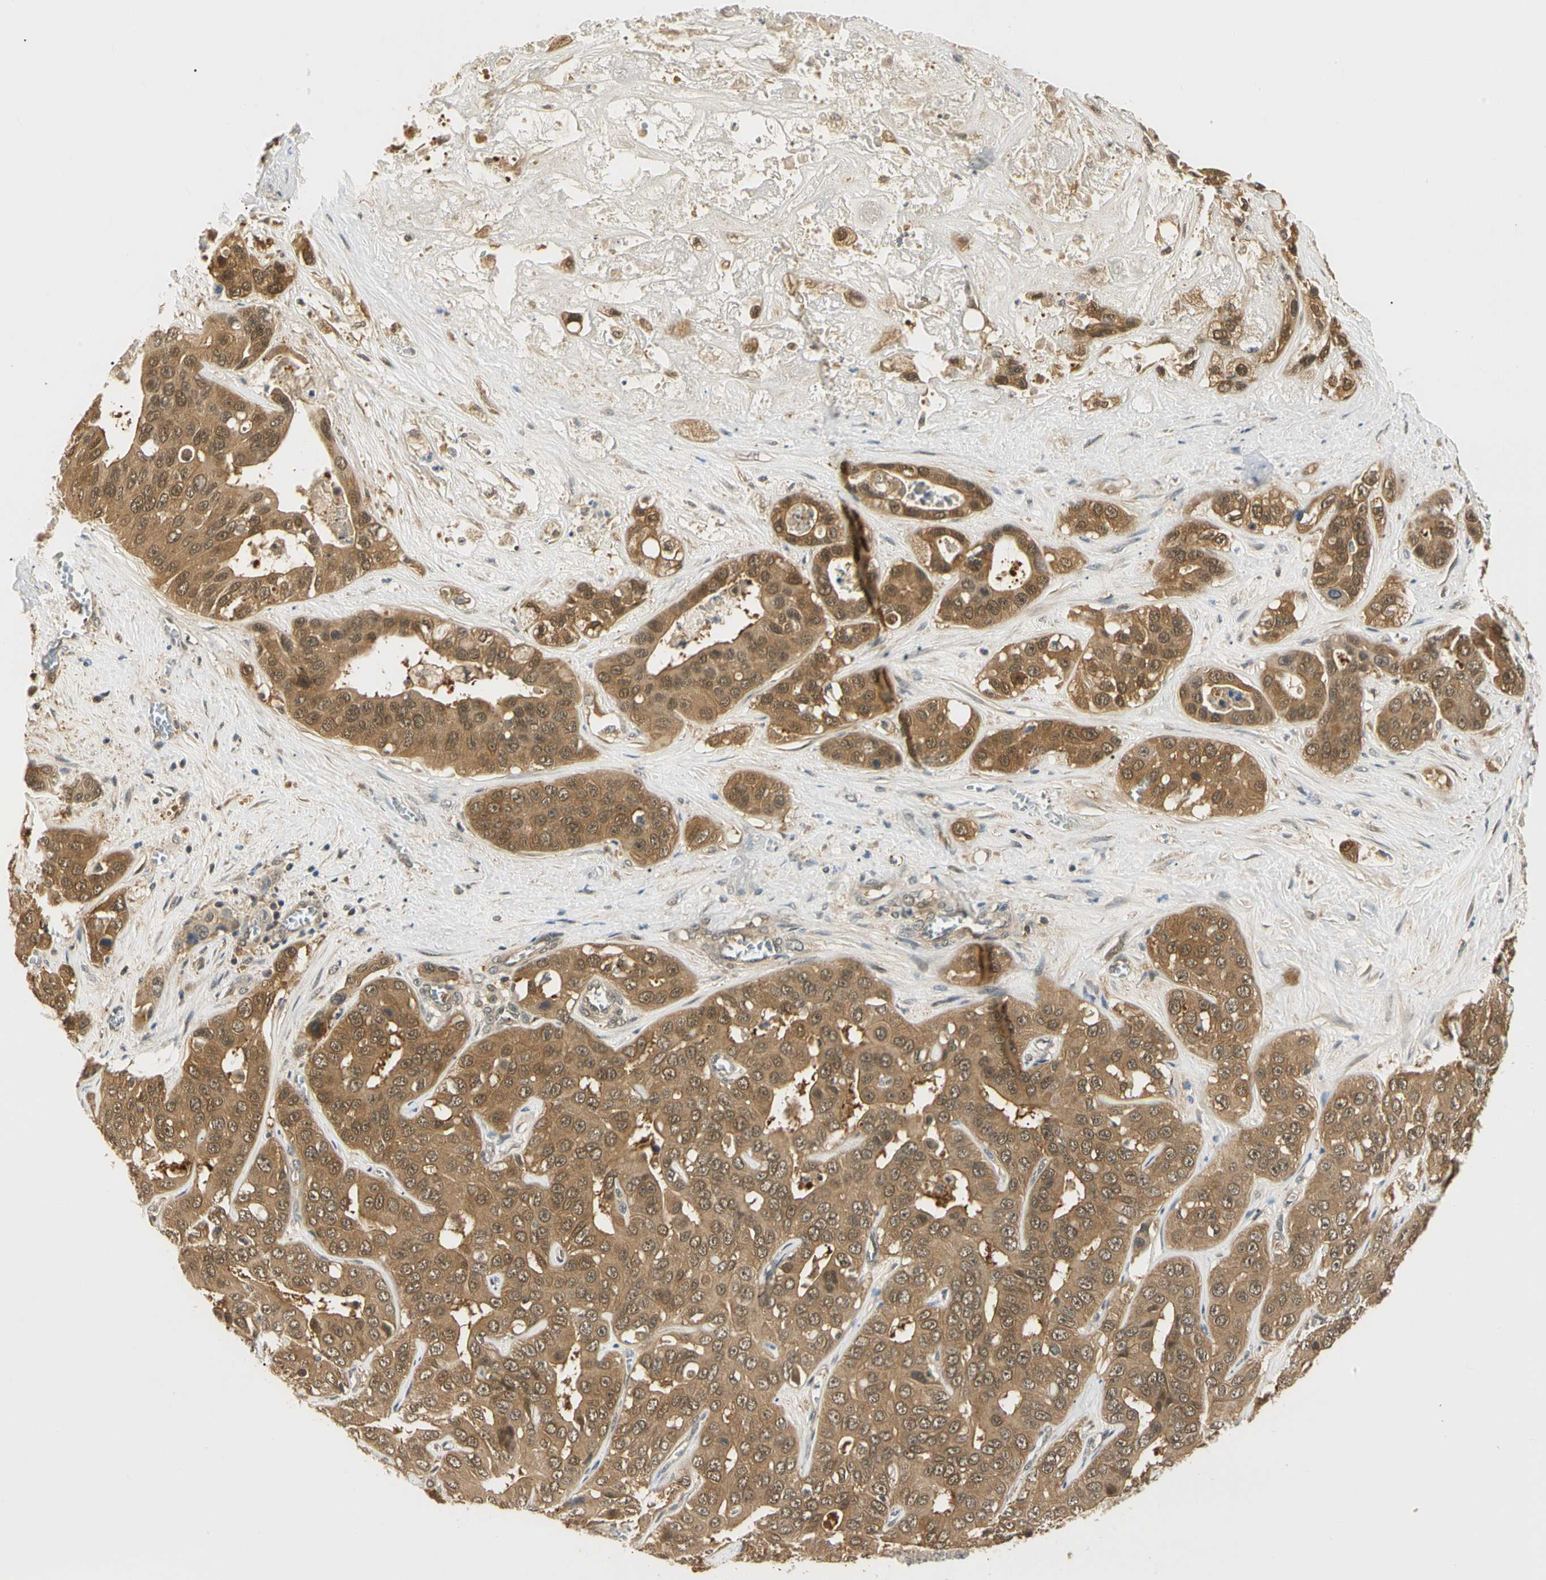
{"staining": {"intensity": "moderate", "quantity": ">75%", "location": "cytoplasmic/membranous,nuclear"}, "tissue": "liver cancer", "cell_type": "Tumor cells", "image_type": "cancer", "snomed": [{"axis": "morphology", "description": "Cholangiocarcinoma"}, {"axis": "topography", "description": "Liver"}], "caption": "A histopathology image showing moderate cytoplasmic/membranous and nuclear staining in about >75% of tumor cells in liver cholangiocarcinoma, as visualized by brown immunohistochemical staining.", "gene": "UBE2Z", "patient": {"sex": "female", "age": 52}}